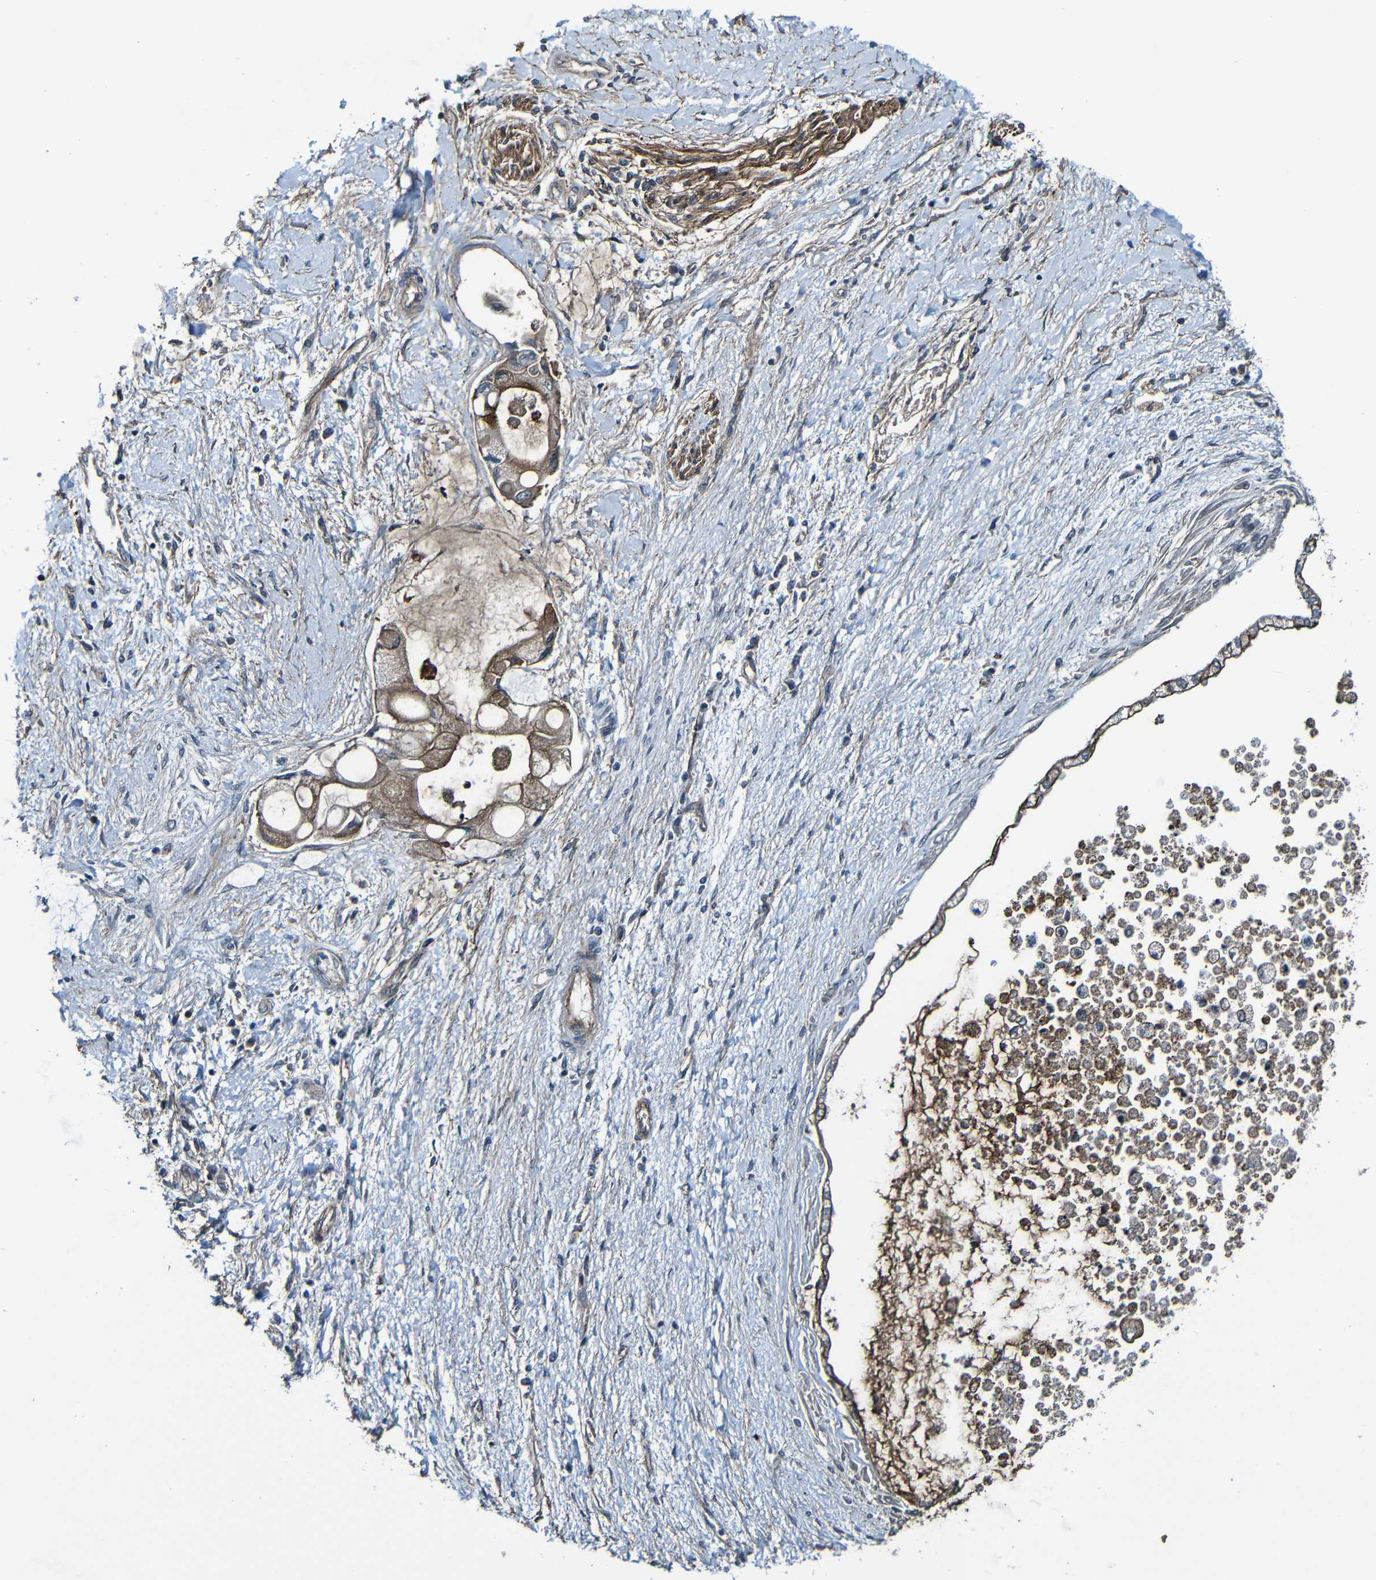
{"staining": {"intensity": "moderate", "quantity": ">75%", "location": "cytoplasmic/membranous"}, "tissue": "liver cancer", "cell_type": "Tumor cells", "image_type": "cancer", "snomed": [{"axis": "morphology", "description": "Cholangiocarcinoma"}, {"axis": "topography", "description": "Liver"}], "caption": "Immunohistochemical staining of liver cancer reveals medium levels of moderate cytoplasmic/membranous positivity in about >75% of tumor cells.", "gene": "LGR5", "patient": {"sex": "male", "age": 50}}